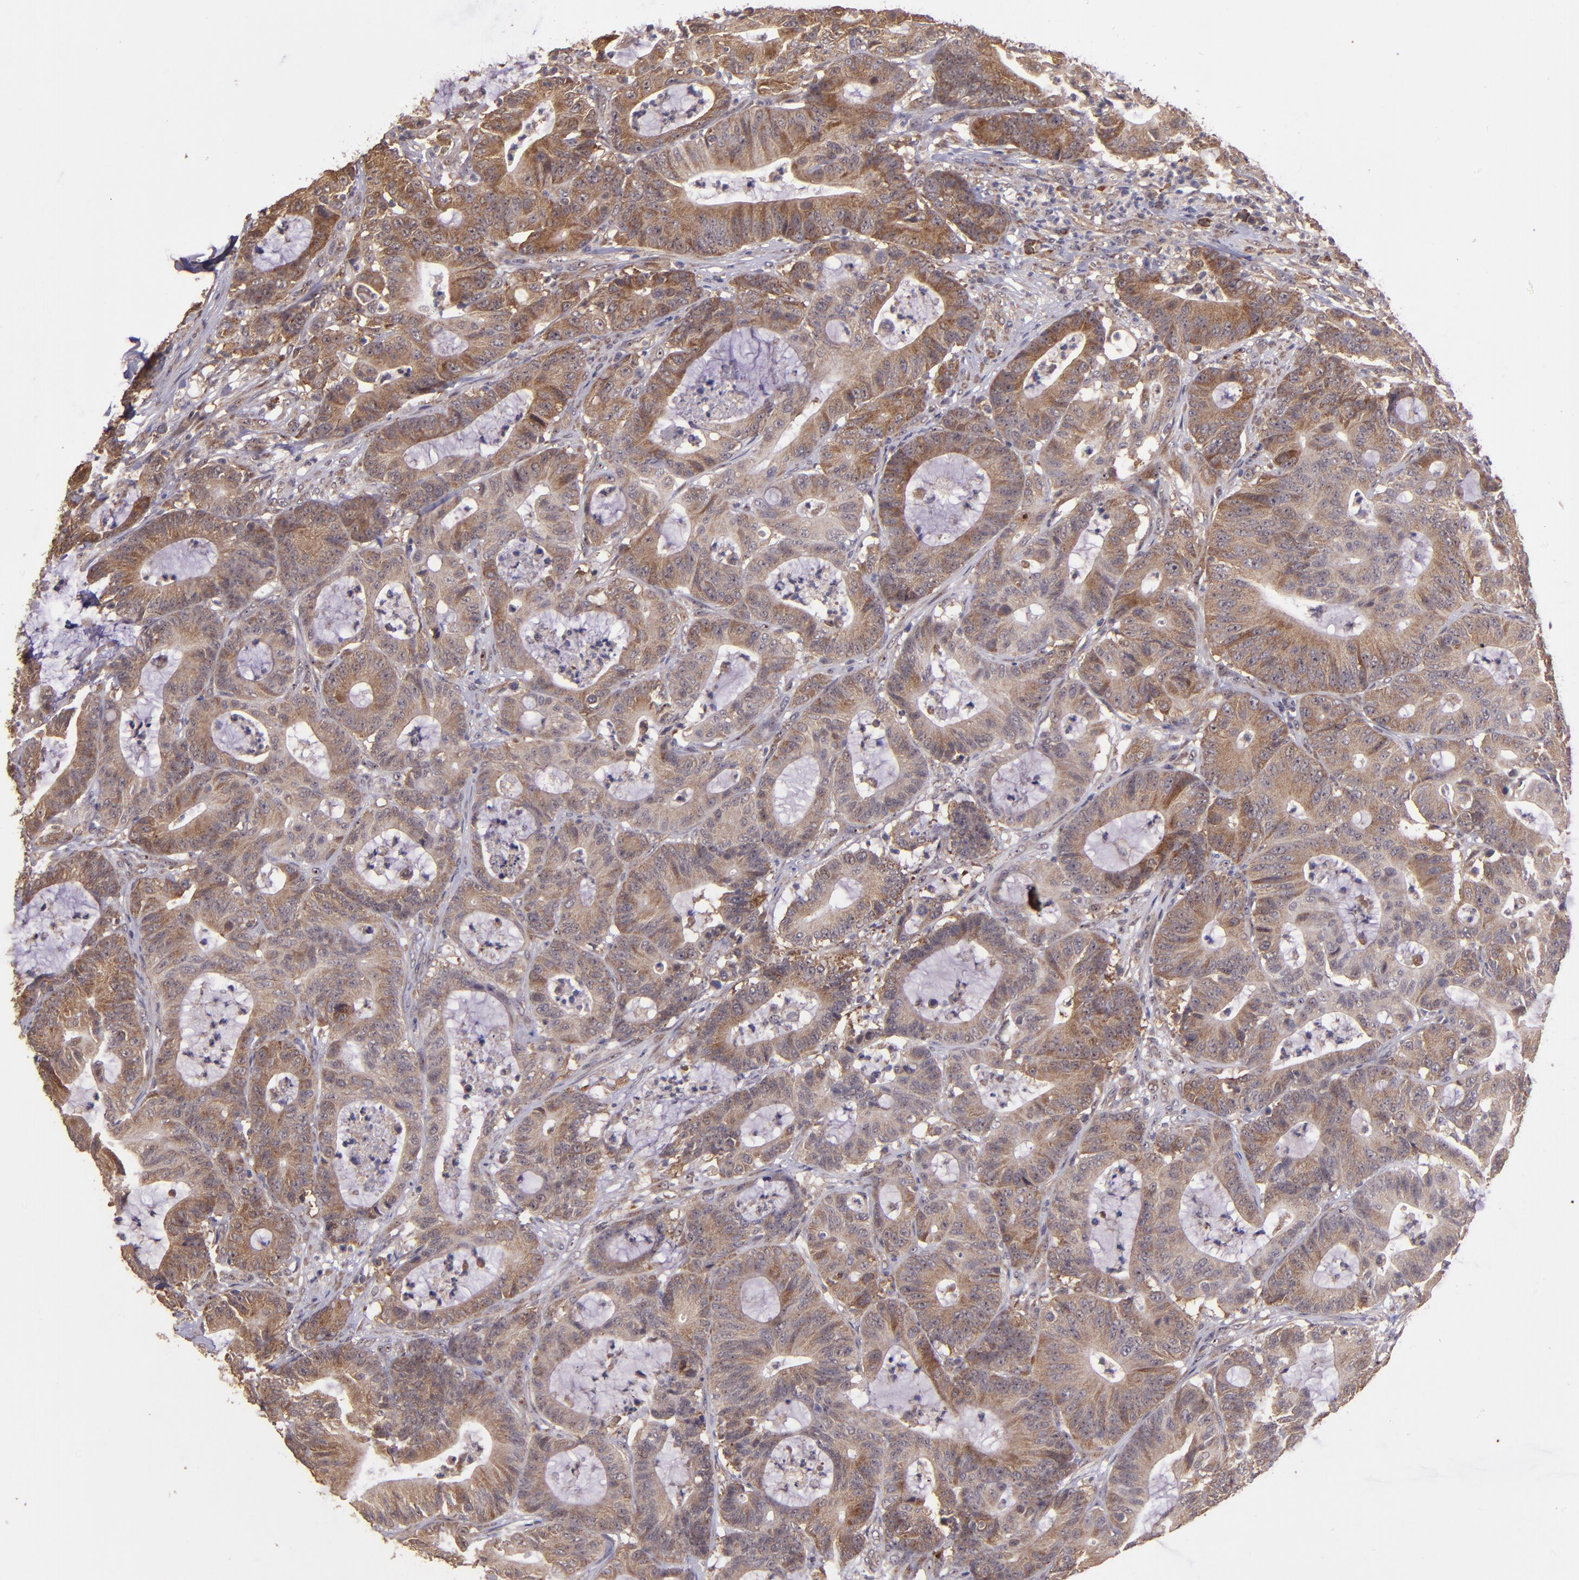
{"staining": {"intensity": "strong", "quantity": ">75%", "location": "cytoplasmic/membranous"}, "tissue": "colorectal cancer", "cell_type": "Tumor cells", "image_type": "cancer", "snomed": [{"axis": "morphology", "description": "Adenocarcinoma, NOS"}, {"axis": "topography", "description": "Colon"}], "caption": "Human colorectal adenocarcinoma stained for a protein (brown) exhibits strong cytoplasmic/membranous positive positivity in about >75% of tumor cells.", "gene": "USP51", "patient": {"sex": "female", "age": 84}}